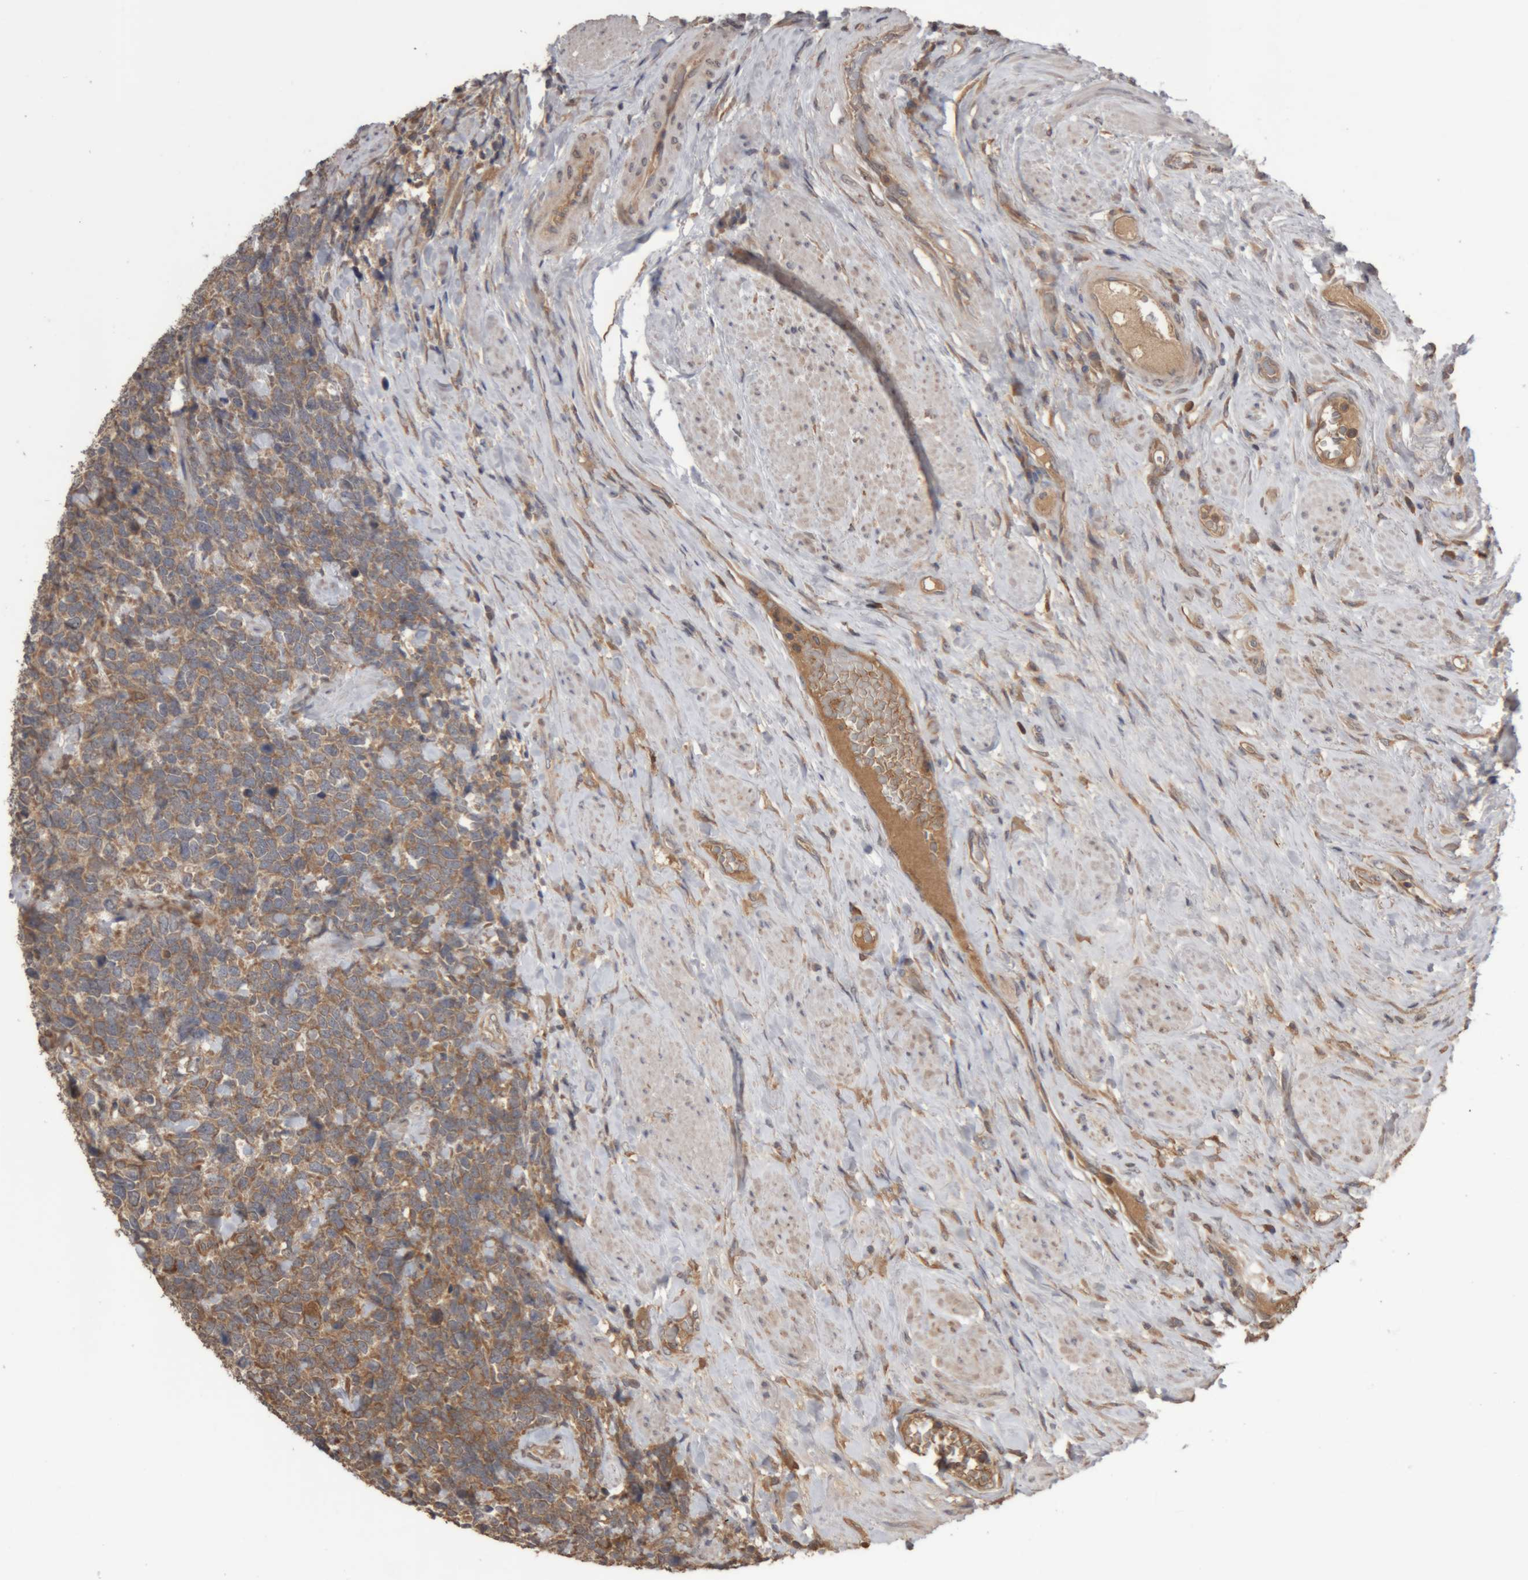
{"staining": {"intensity": "moderate", "quantity": ">75%", "location": "cytoplasmic/membranous"}, "tissue": "urothelial cancer", "cell_type": "Tumor cells", "image_type": "cancer", "snomed": [{"axis": "morphology", "description": "Urothelial carcinoma, High grade"}, {"axis": "topography", "description": "Urinary bladder"}], "caption": "Urothelial carcinoma (high-grade) stained for a protein (brown) demonstrates moderate cytoplasmic/membranous positive expression in approximately >75% of tumor cells.", "gene": "TMED7", "patient": {"sex": "female", "age": 82}}